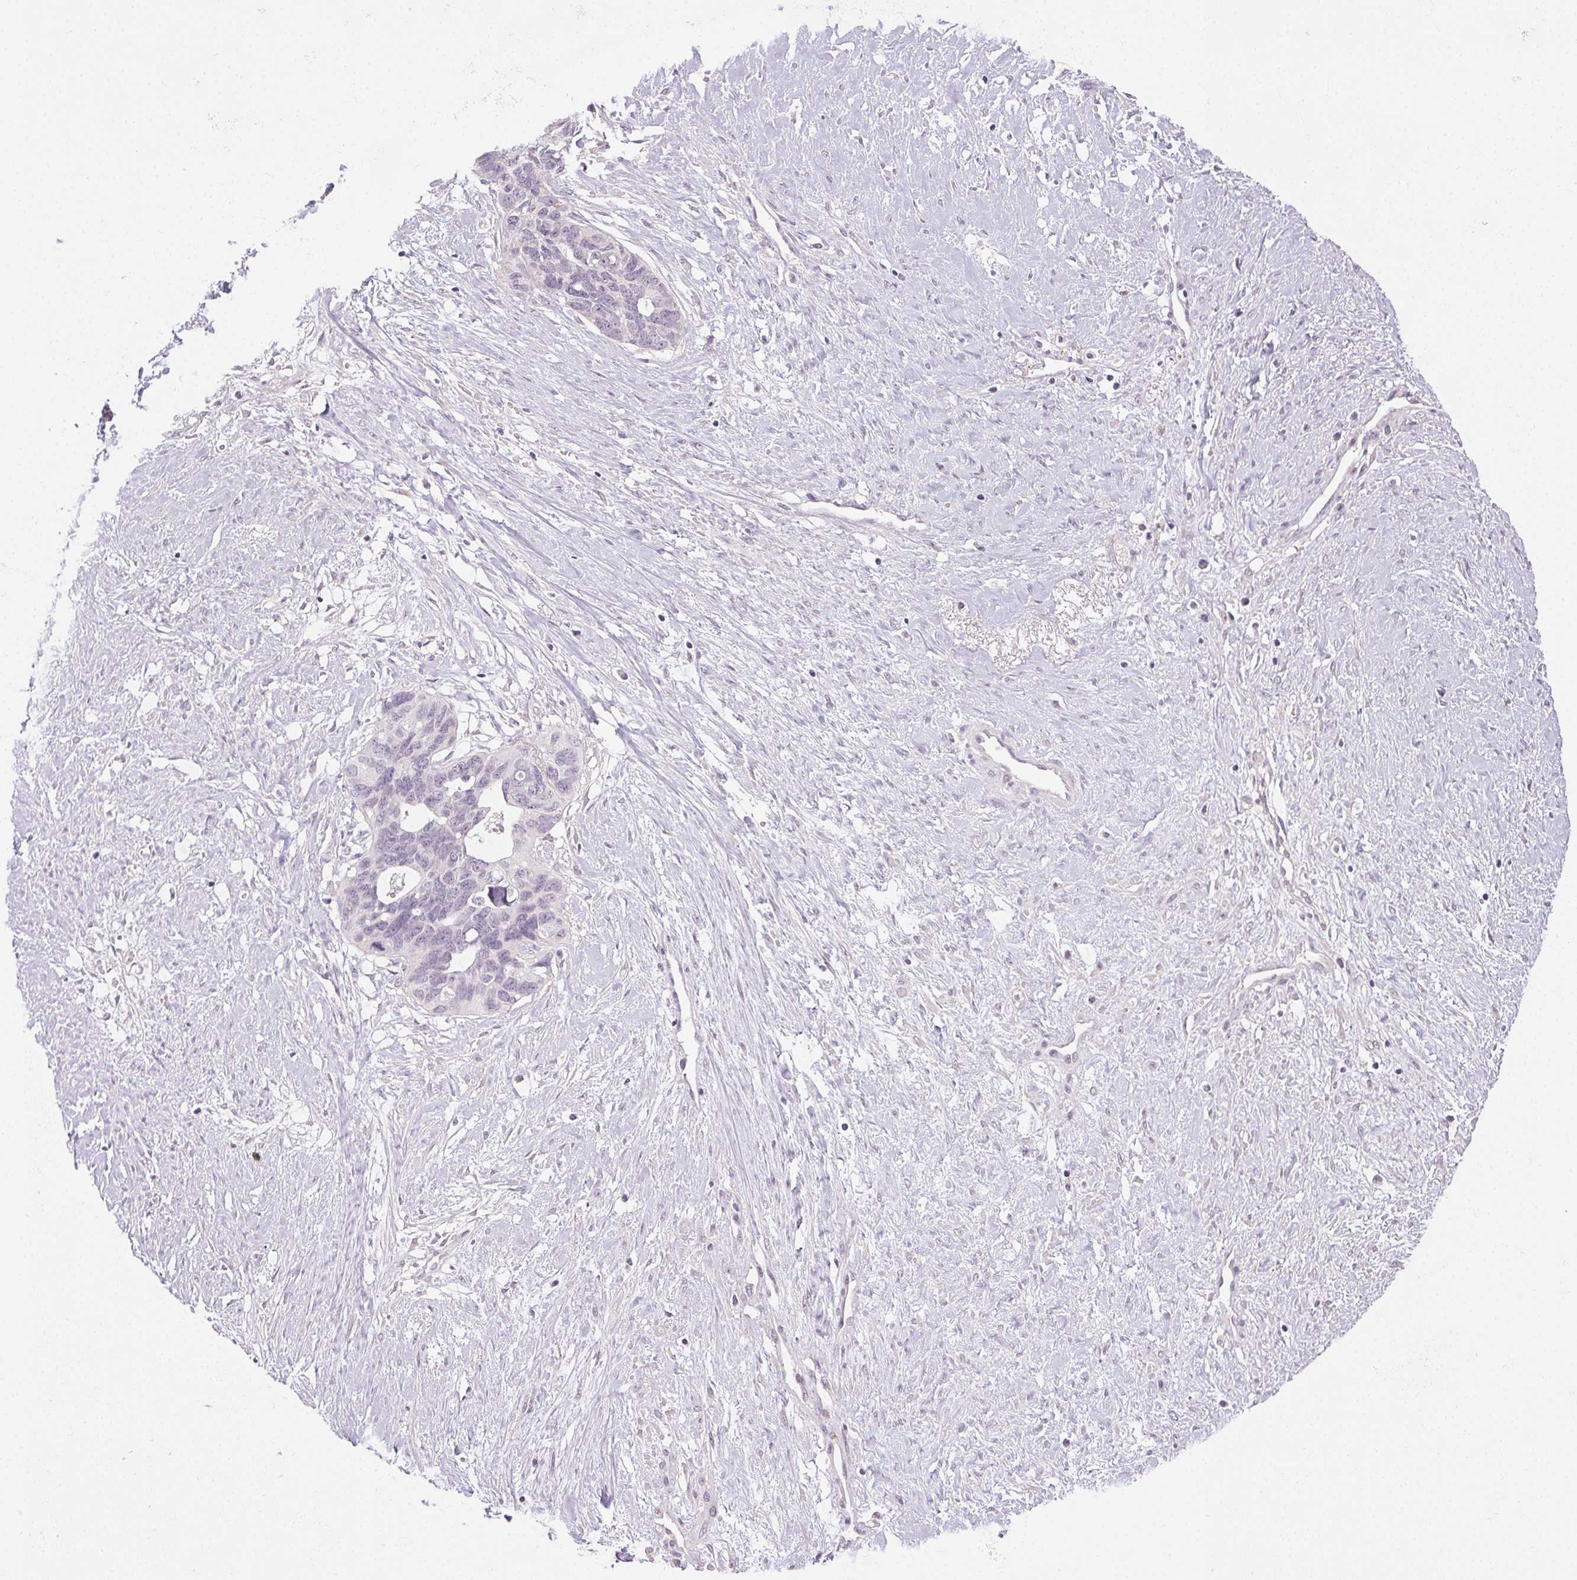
{"staining": {"intensity": "negative", "quantity": "none", "location": "none"}, "tissue": "ovarian cancer", "cell_type": "Tumor cells", "image_type": "cancer", "snomed": [{"axis": "morphology", "description": "Cystadenocarcinoma, serous, NOS"}, {"axis": "topography", "description": "Ovary"}], "caption": "This is an immunohistochemistry (IHC) image of human serous cystadenocarcinoma (ovarian). There is no positivity in tumor cells.", "gene": "FAM168A", "patient": {"sex": "female", "age": 69}}